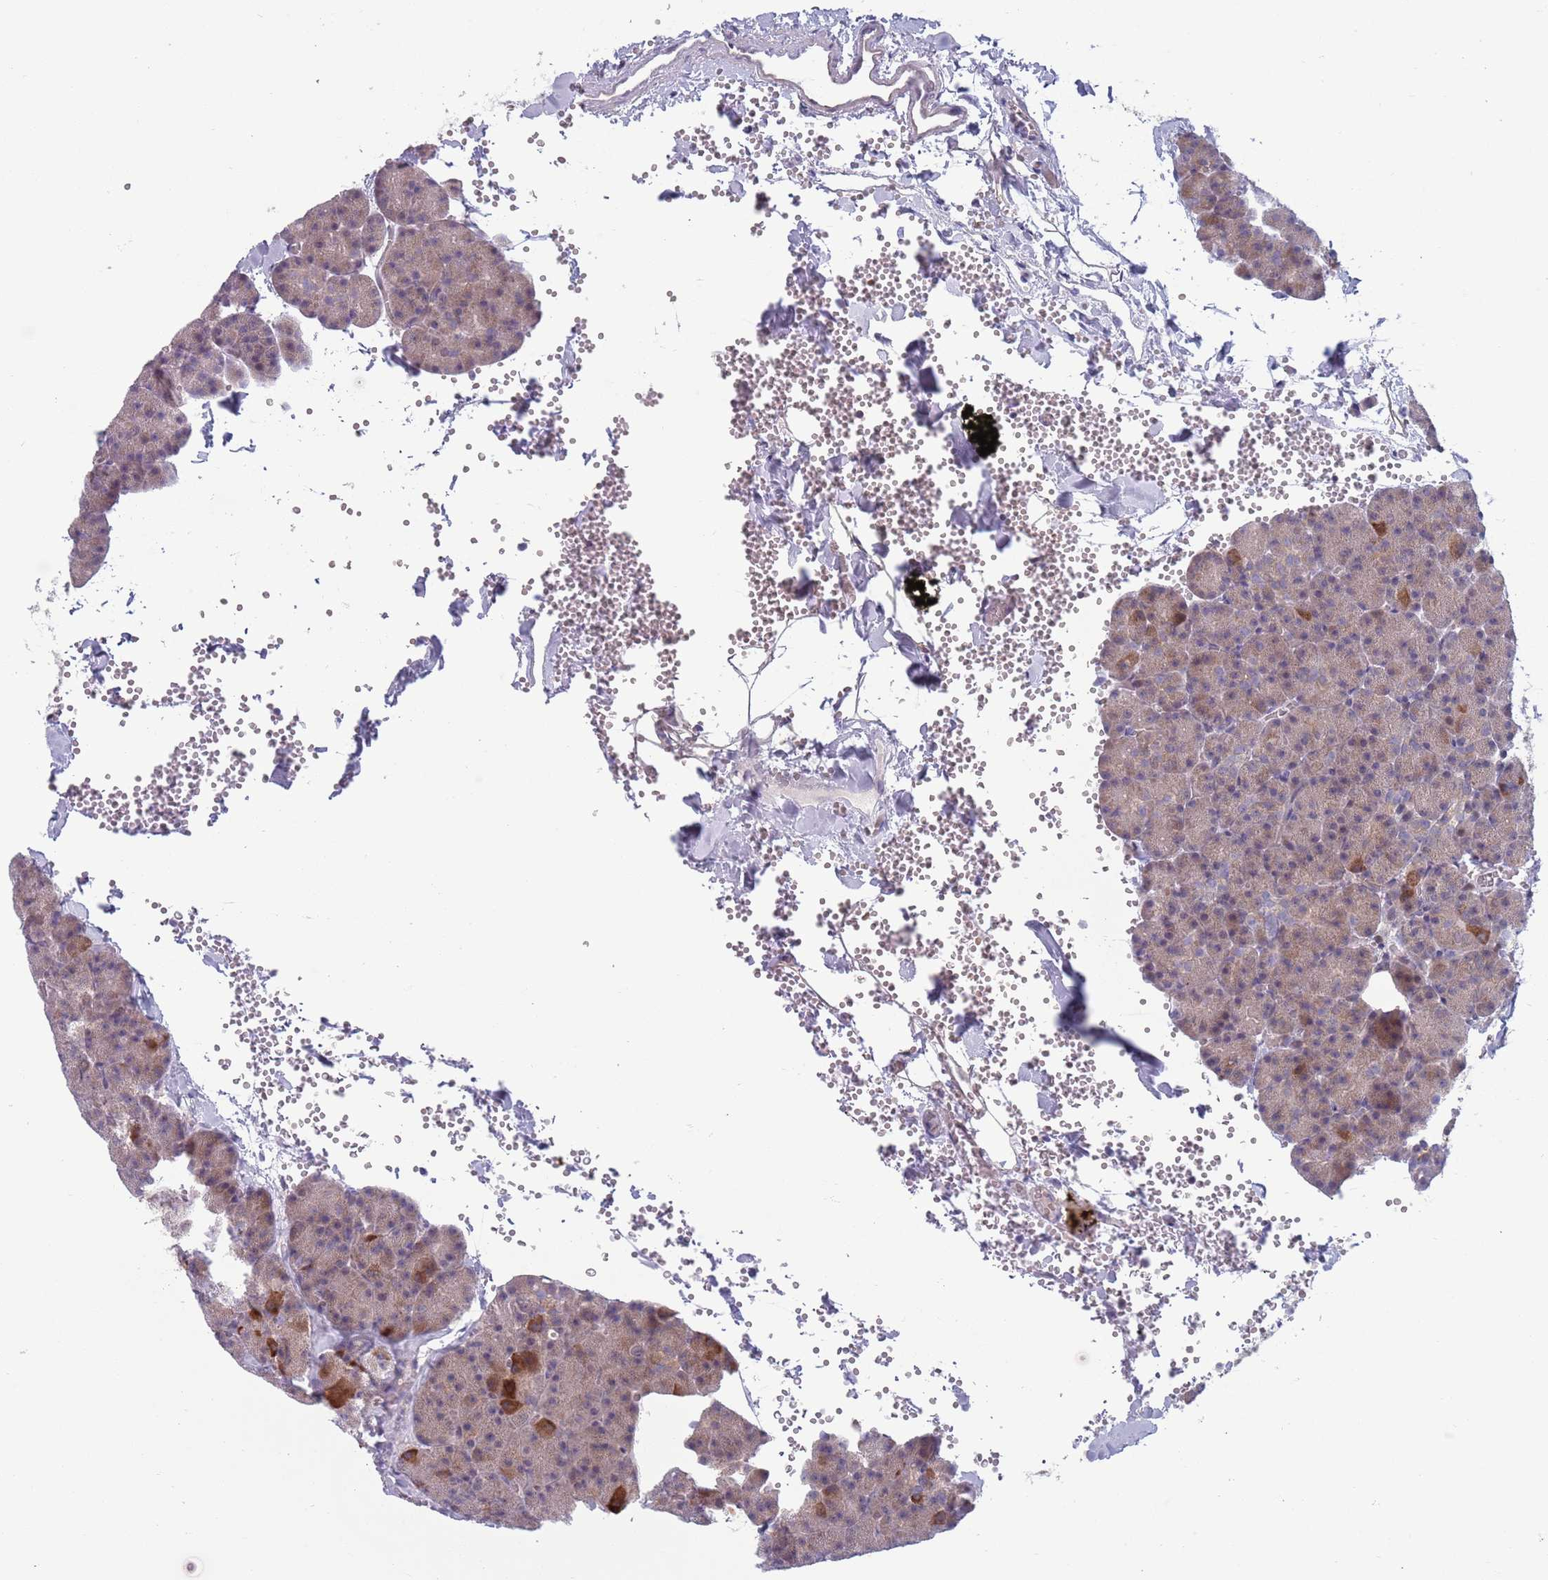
{"staining": {"intensity": "strong", "quantity": "<25%", "location": "cytoplasmic/membranous"}, "tissue": "pancreas", "cell_type": "Exocrine glandular cells", "image_type": "normal", "snomed": [{"axis": "morphology", "description": "Normal tissue, NOS"}, {"axis": "morphology", "description": "Carcinoid, malignant, NOS"}, {"axis": "topography", "description": "Pancreas"}], "caption": "Immunohistochemistry (IHC) of normal human pancreas demonstrates medium levels of strong cytoplasmic/membranous expression in about <25% of exocrine glandular cells.", "gene": "CLNS1A", "patient": {"sex": "female", "age": 35}}